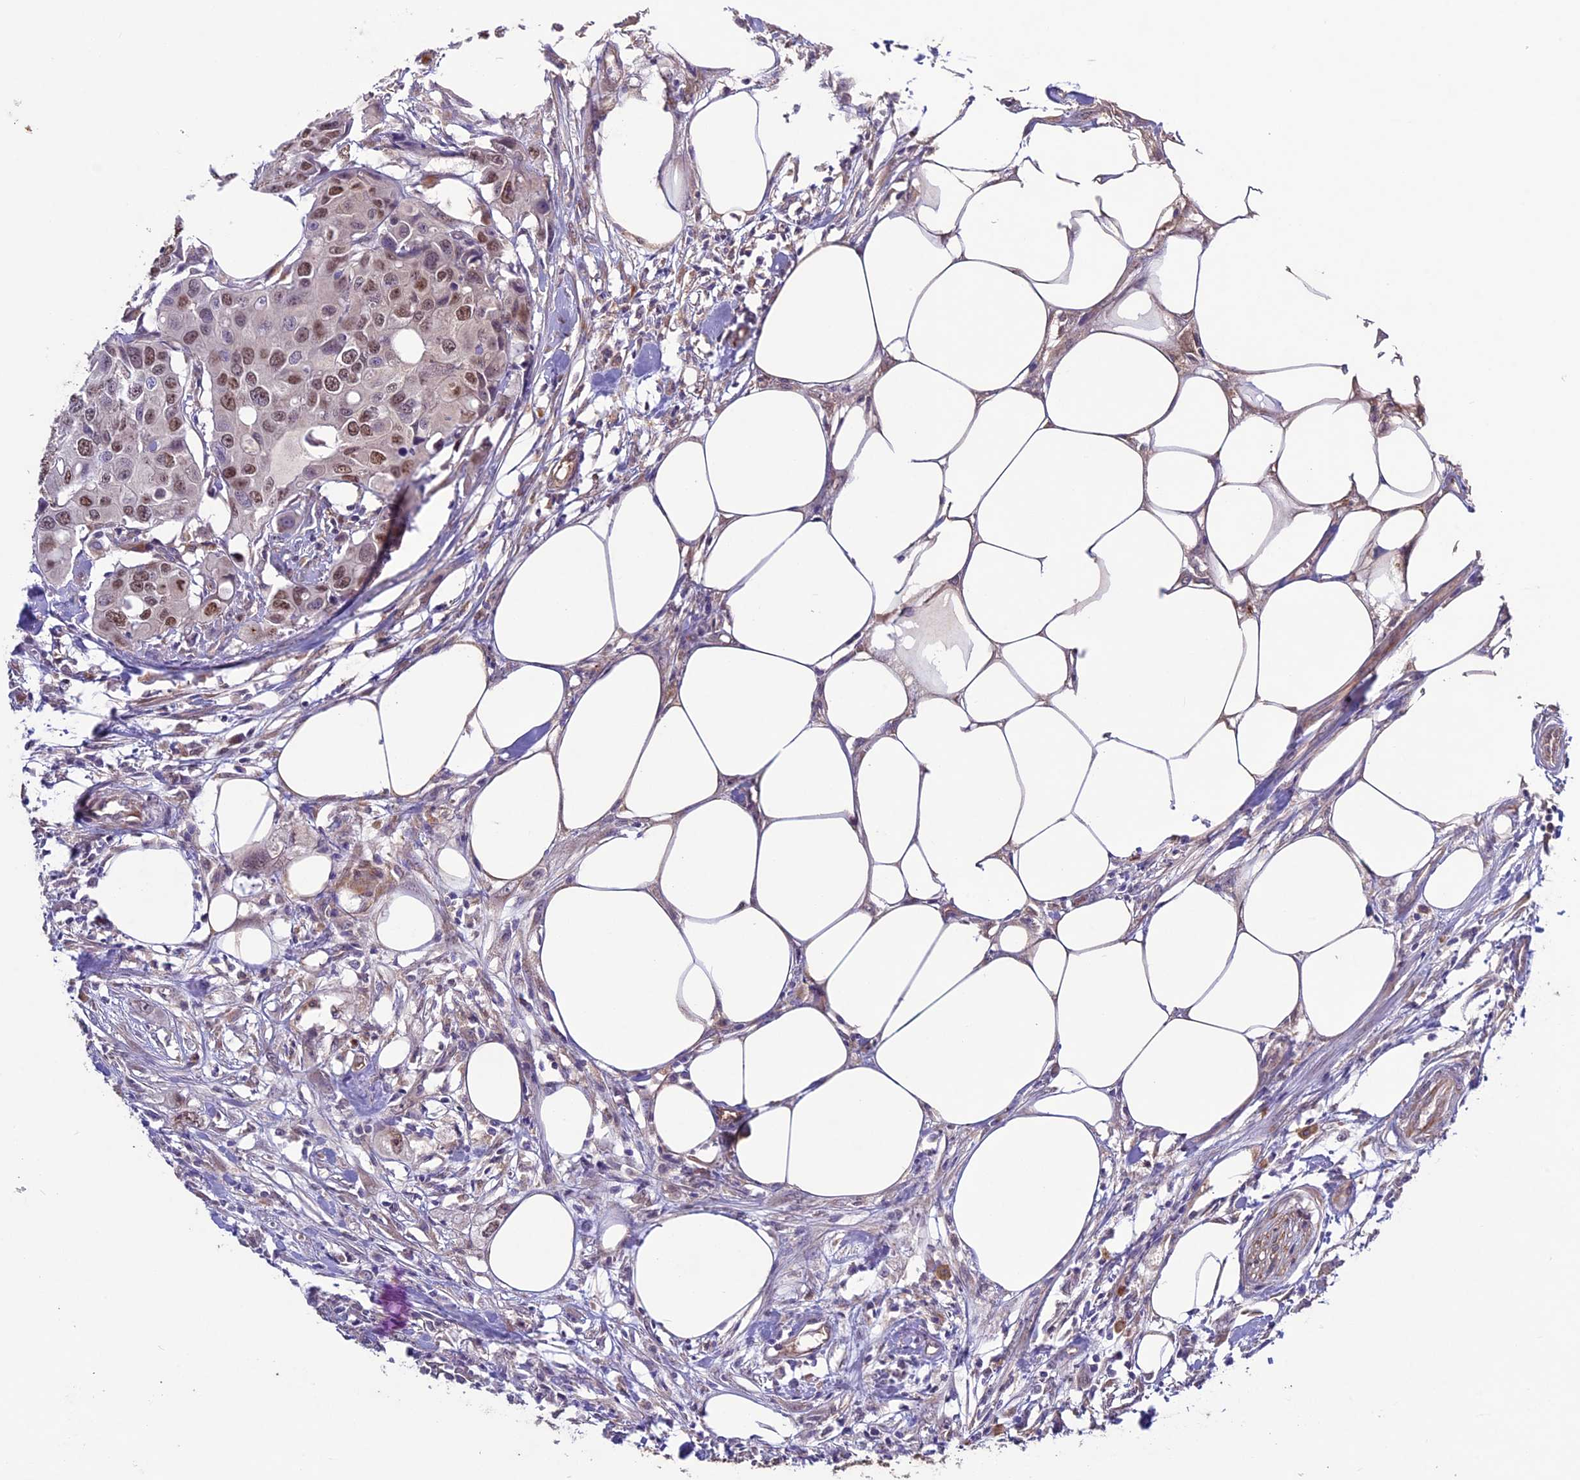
{"staining": {"intensity": "moderate", "quantity": ">75%", "location": "nuclear"}, "tissue": "colorectal cancer", "cell_type": "Tumor cells", "image_type": "cancer", "snomed": [{"axis": "morphology", "description": "Adenocarcinoma, NOS"}, {"axis": "topography", "description": "Colon"}], "caption": "Adenocarcinoma (colorectal) stained with a protein marker demonstrates moderate staining in tumor cells.", "gene": "C3orf70", "patient": {"sex": "male", "age": 77}}